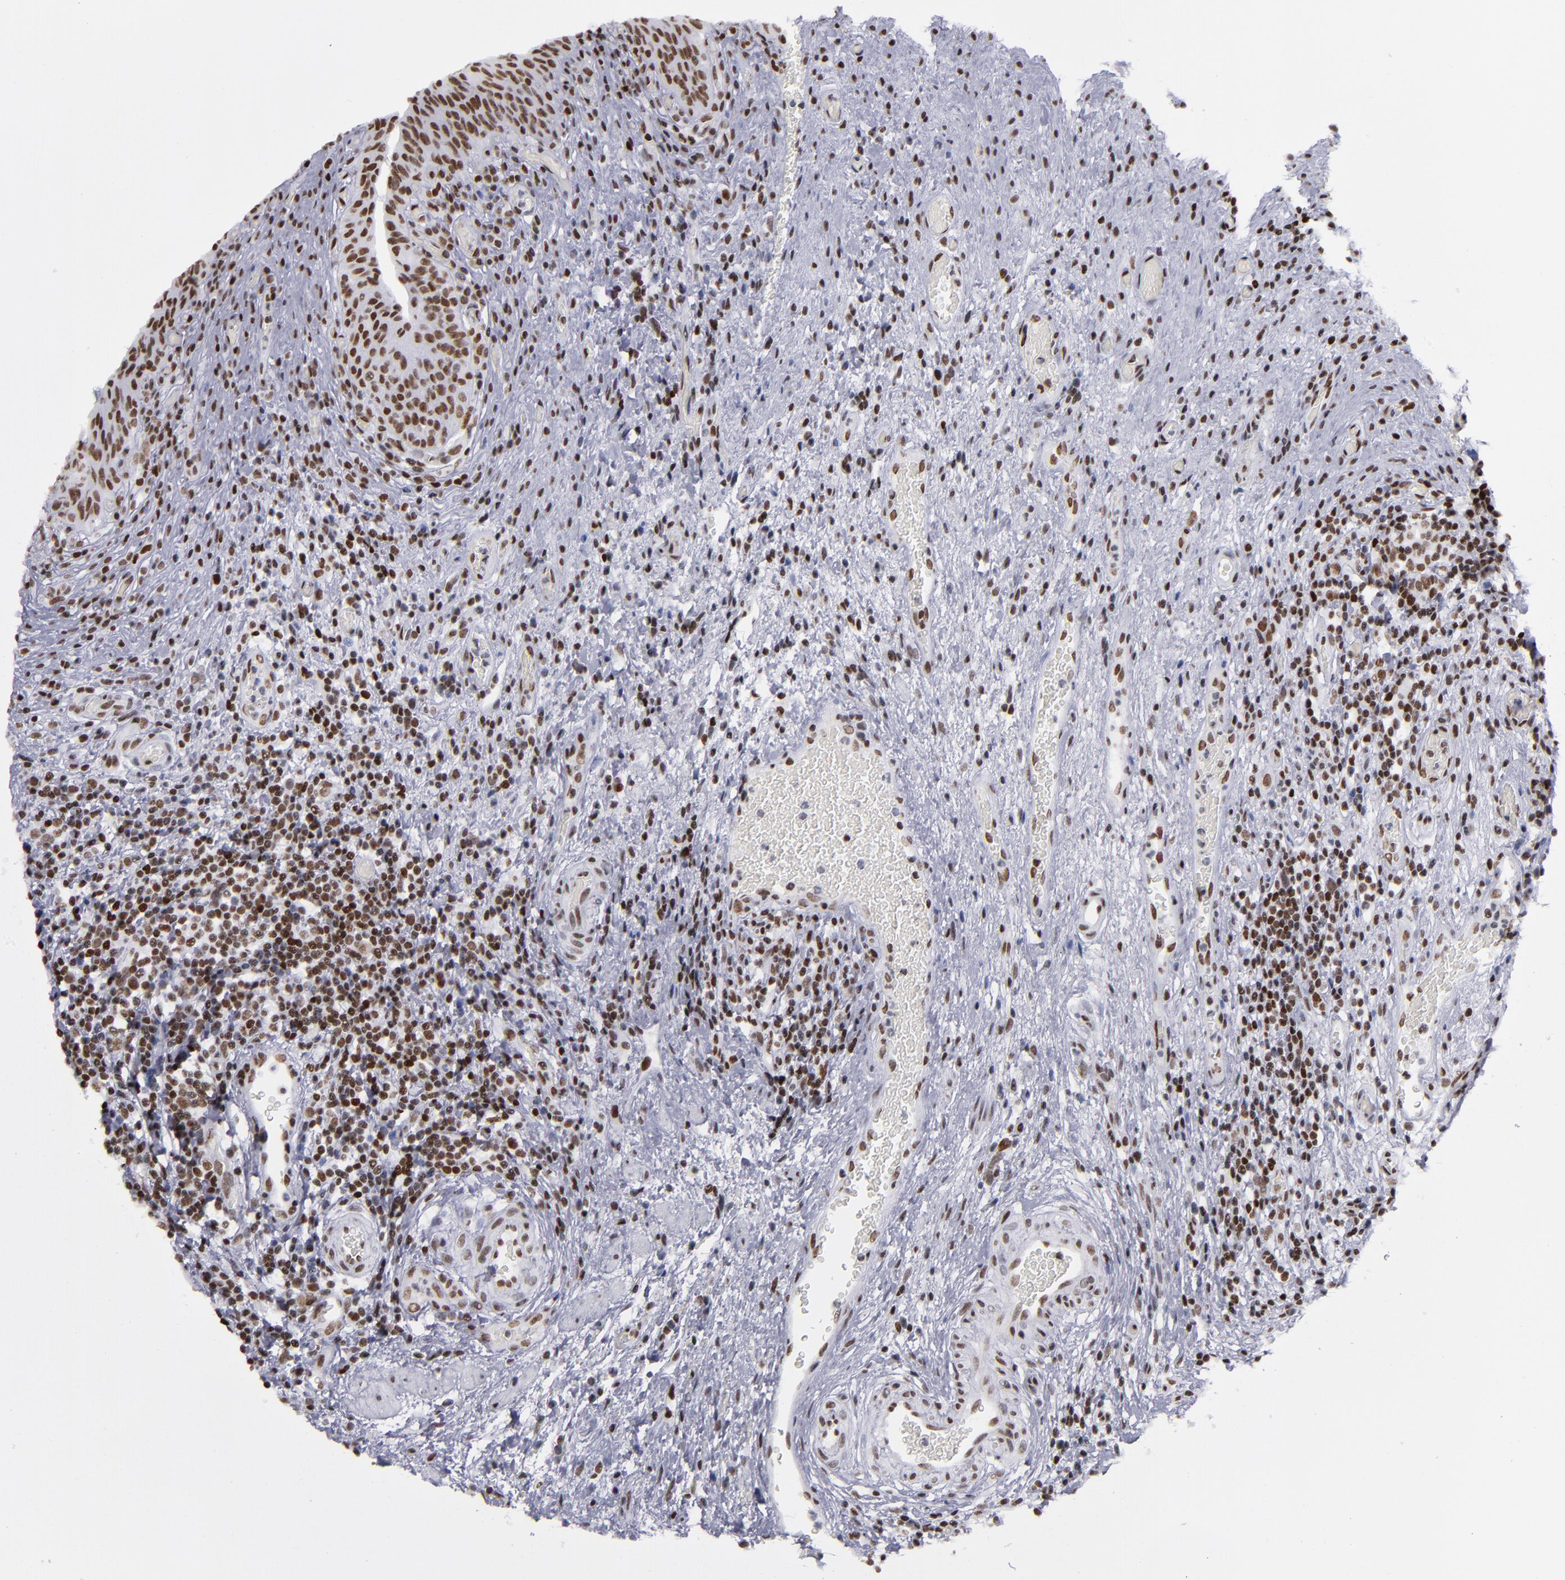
{"staining": {"intensity": "moderate", "quantity": ">75%", "location": "nuclear"}, "tissue": "urinary bladder", "cell_type": "Urothelial cells", "image_type": "normal", "snomed": [{"axis": "morphology", "description": "Normal tissue, NOS"}, {"axis": "morphology", "description": "Urothelial carcinoma, High grade"}, {"axis": "topography", "description": "Urinary bladder"}], "caption": "Urothelial cells show moderate nuclear expression in approximately >75% of cells in benign urinary bladder.", "gene": "TERF2", "patient": {"sex": "male", "age": 51}}